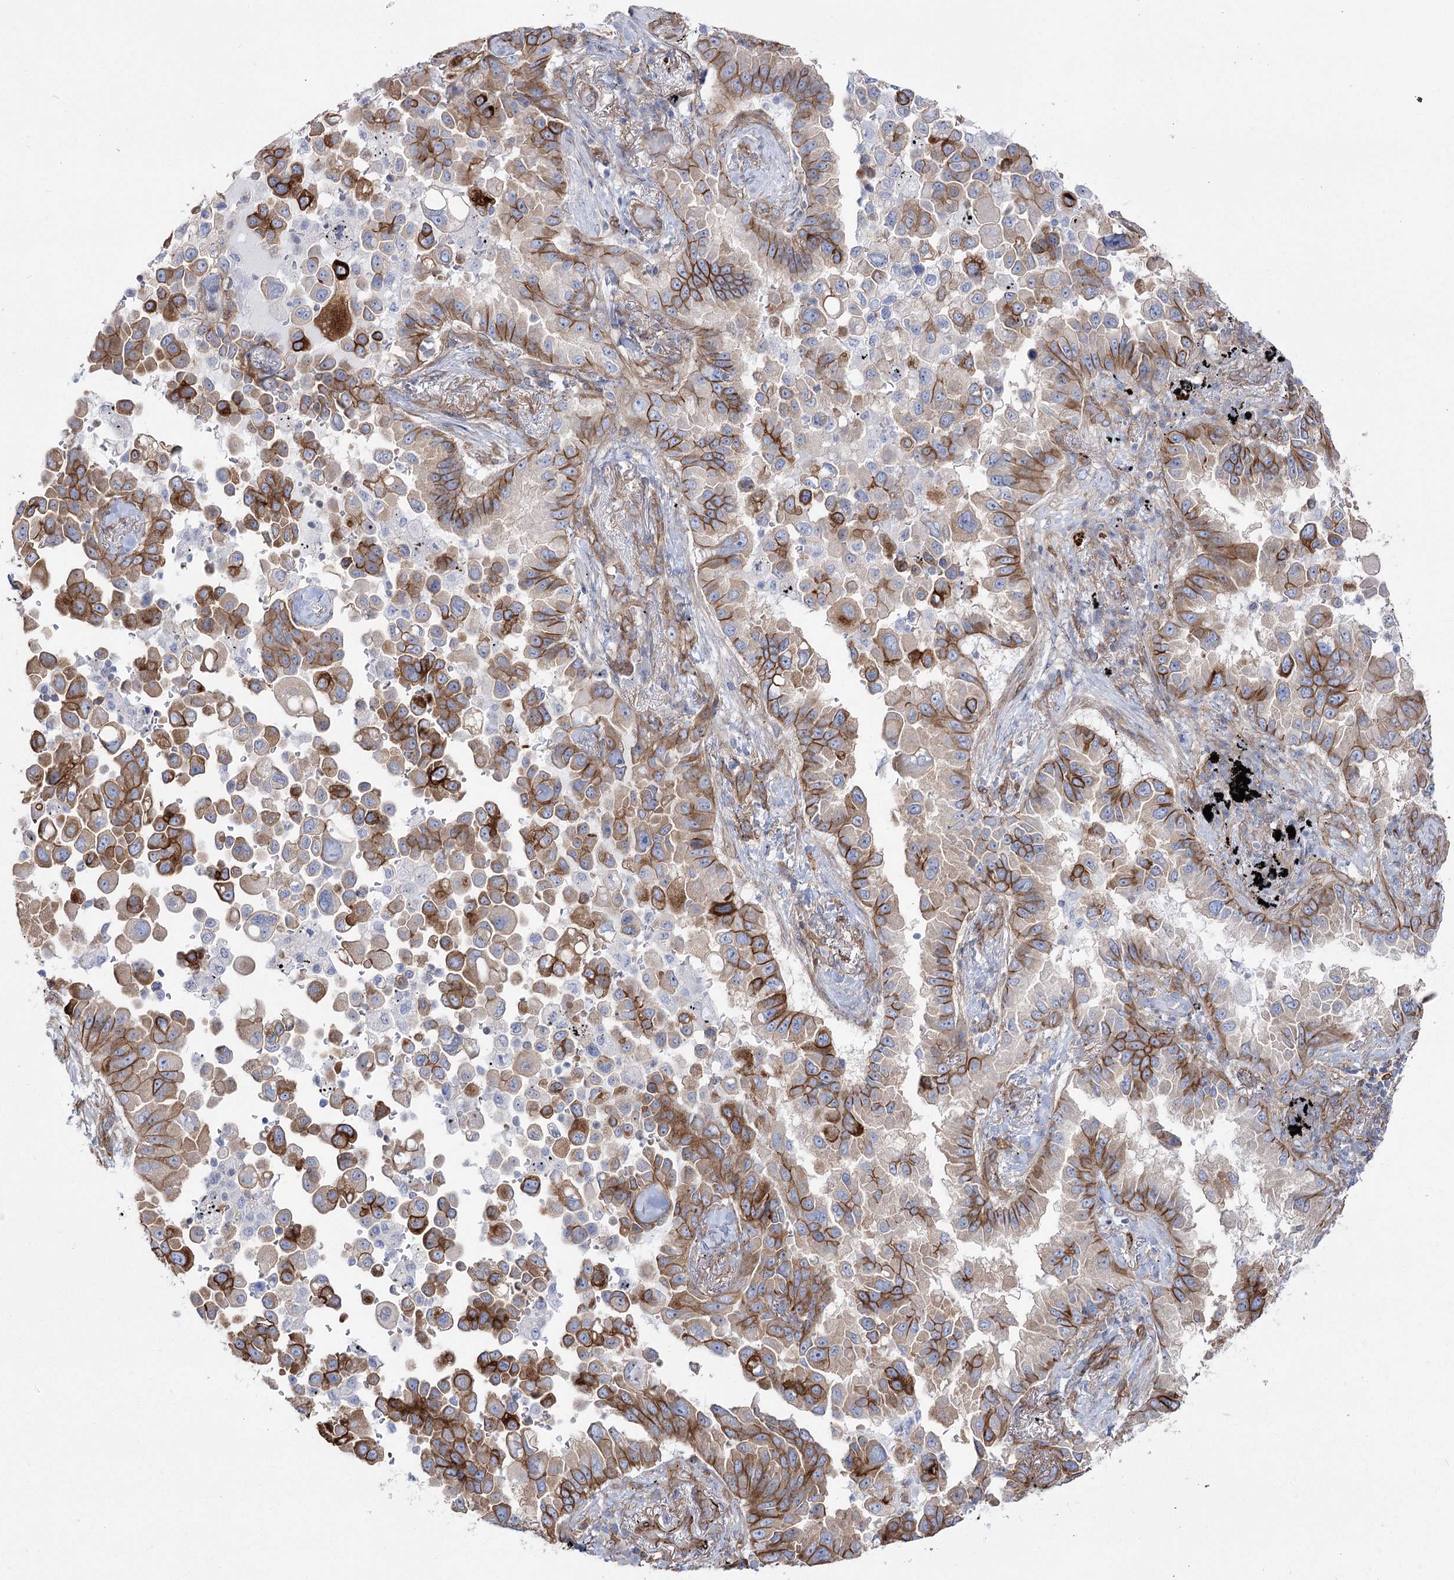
{"staining": {"intensity": "moderate", "quantity": ">75%", "location": "cytoplasmic/membranous"}, "tissue": "lung cancer", "cell_type": "Tumor cells", "image_type": "cancer", "snomed": [{"axis": "morphology", "description": "Adenocarcinoma, NOS"}, {"axis": "topography", "description": "Lung"}], "caption": "Tumor cells demonstrate moderate cytoplasmic/membranous staining in approximately >75% of cells in lung adenocarcinoma.", "gene": "PLEKHA5", "patient": {"sex": "female", "age": 67}}